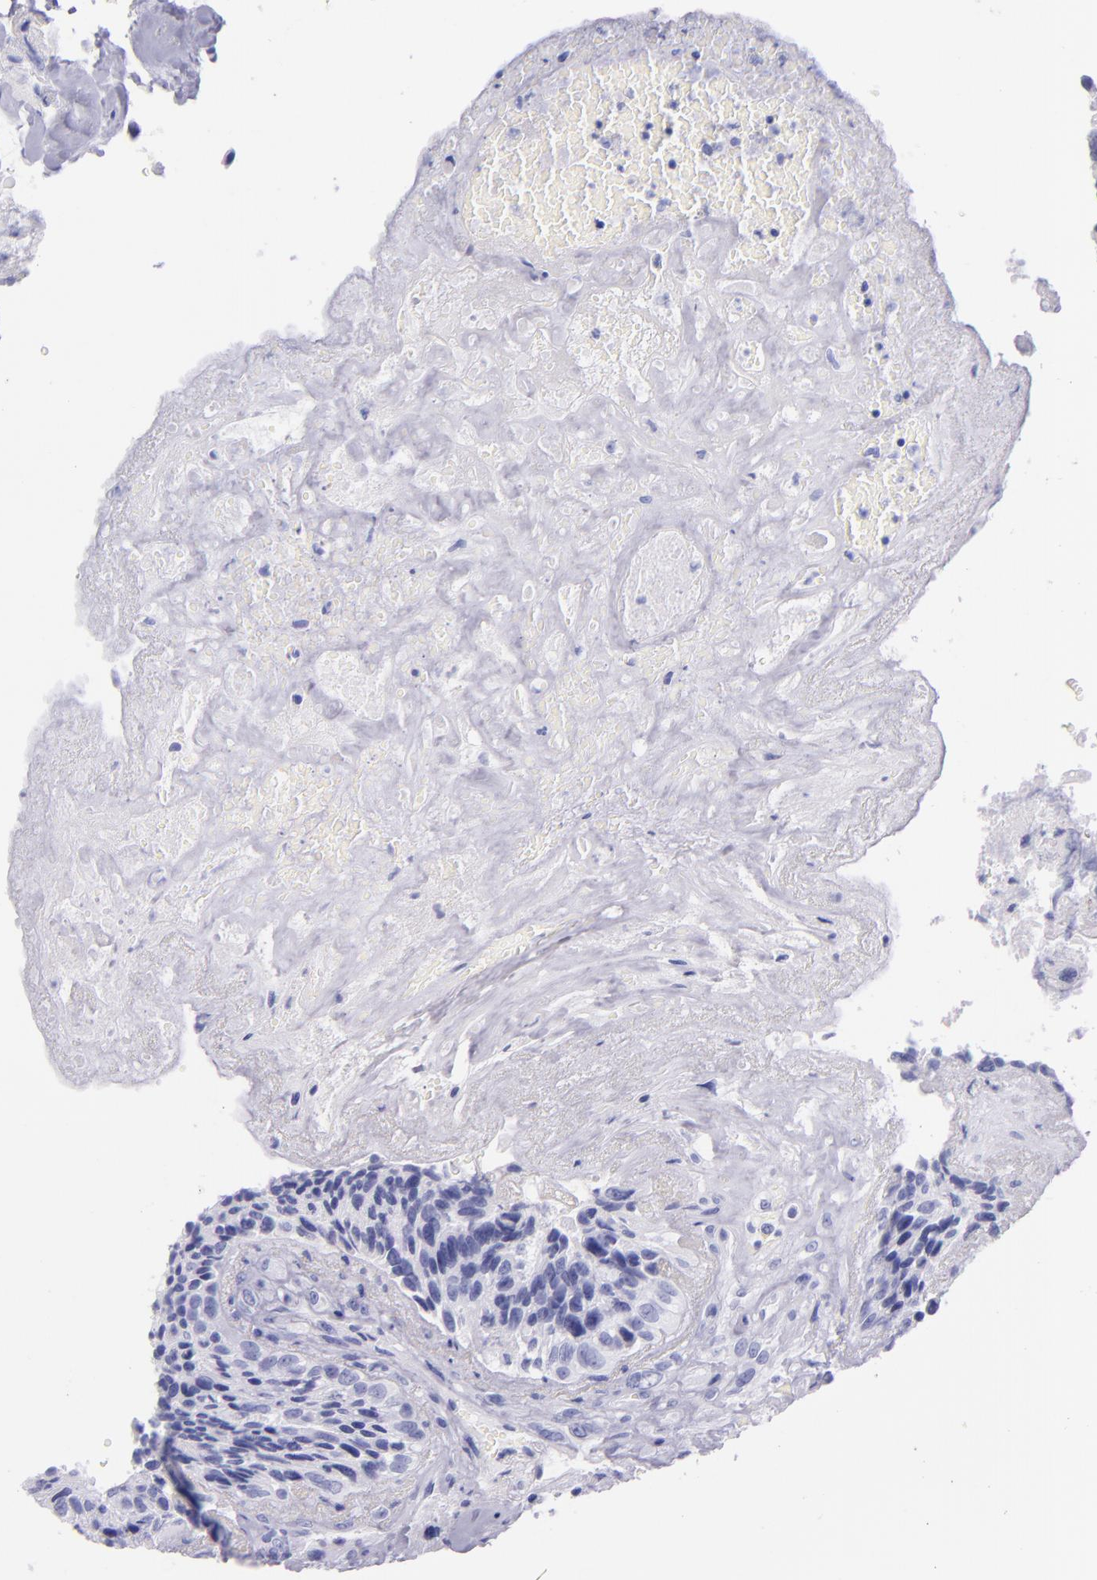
{"staining": {"intensity": "negative", "quantity": "none", "location": "none"}, "tissue": "breast cancer", "cell_type": "Tumor cells", "image_type": "cancer", "snomed": [{"axis": "morphology", "description": "Neoplasm, malignant, NOS"}, {"axis": "topography", "description": "Breast"}], "caption": "High magnification brightfield microscopy of malignant neoplasm (breast) stained with DAB (3,3'-diaminobenzidine) (brown) and counterstained with hematoxylin (blue): tumor cells show no significant positivity.", "gene": "SFTPB", "patient": {"sex": "female", "age": 50}}